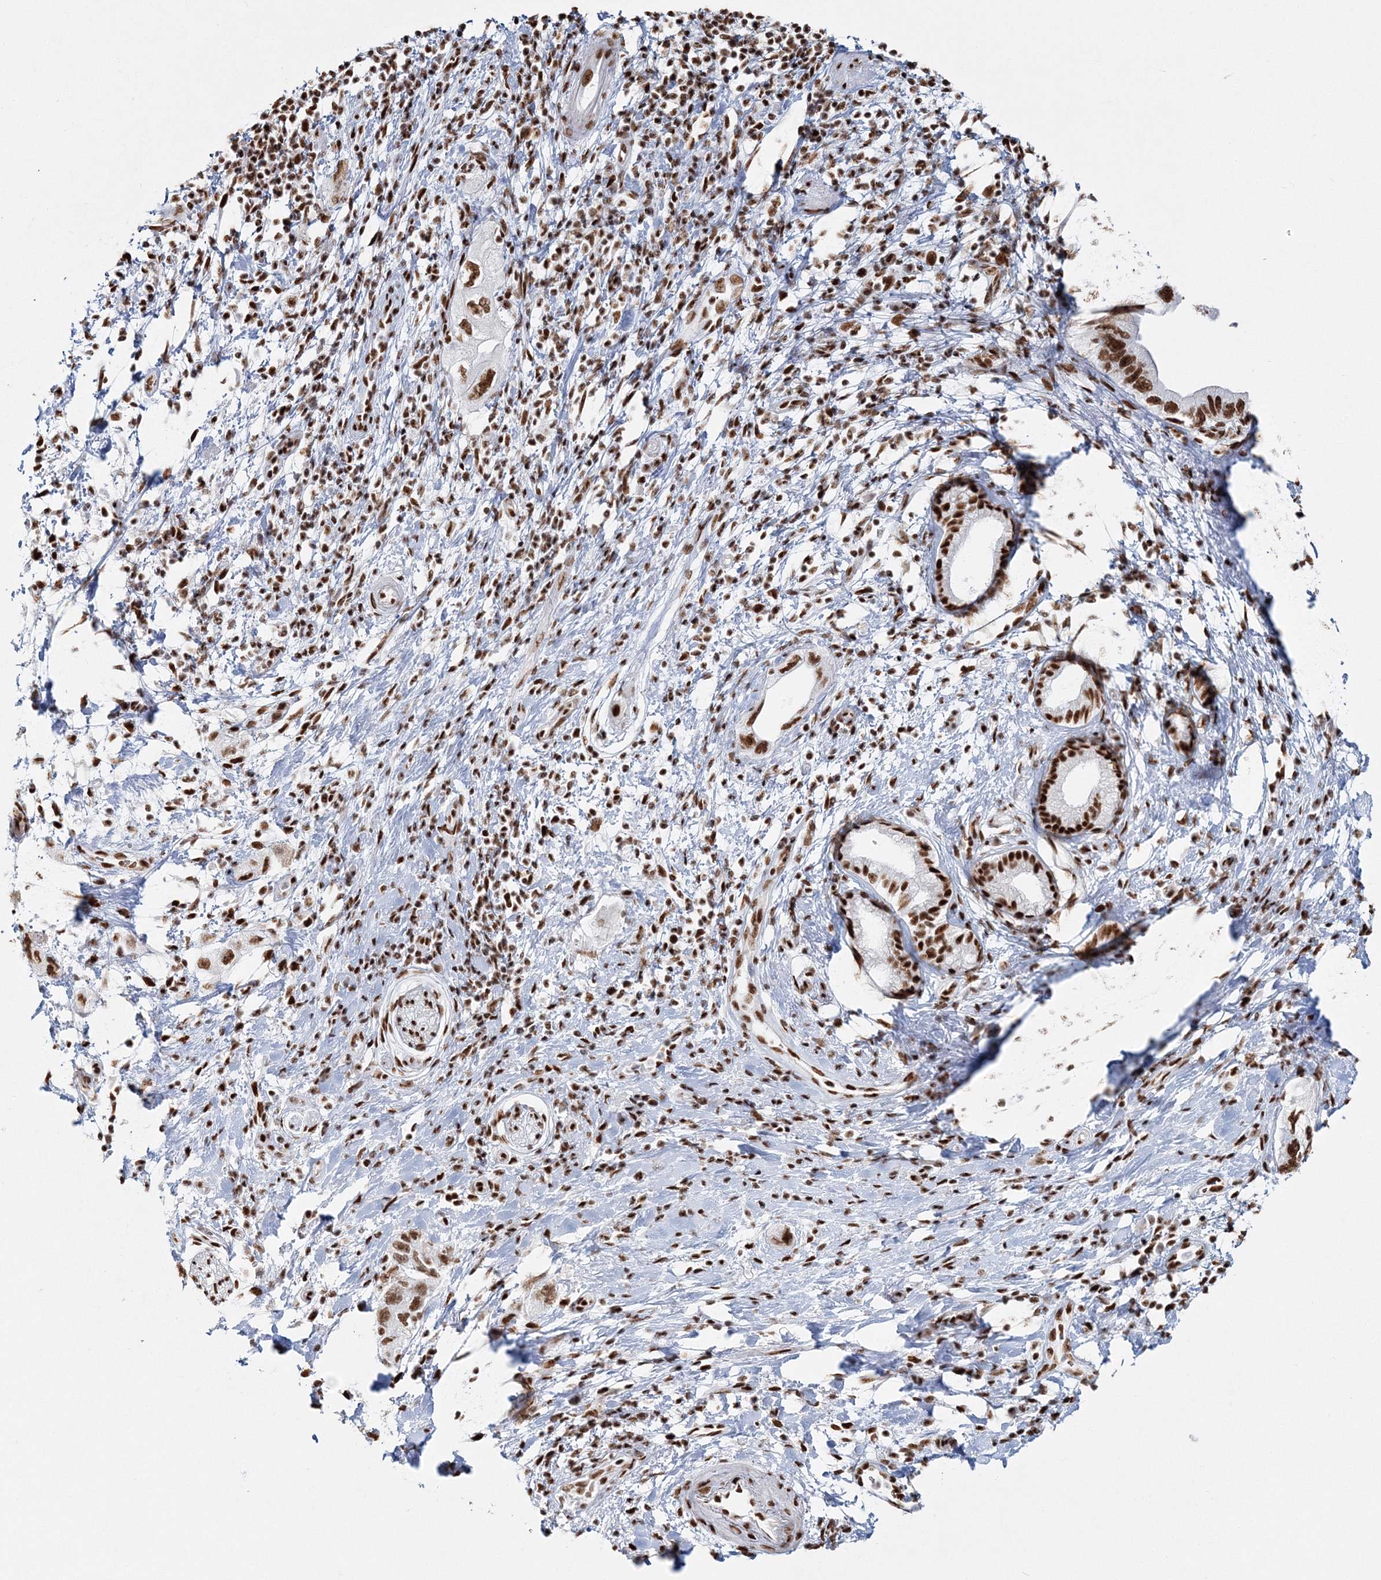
{"staining": {"intensity": "moderate", "quantity": ">75%", "location": "nuclear"}, "tissue": "pancreatic cancer", "cell_type": "Tumor cells", "image_type": "cancer", "snomed": [{"axis": "morphology", "description": "Adenocarcinoma, NOS"}, {"axis": "topography", "description": "Pancreas"}], "caption": "Approximately >75% of tumor cells in pancreatic adenocarcinoma reveal moderate nuclear protein expression as visualized by brown immunohistochemical staining.", "gene": "QRICH1", "patient": {"sex": "female", "age": 73}}